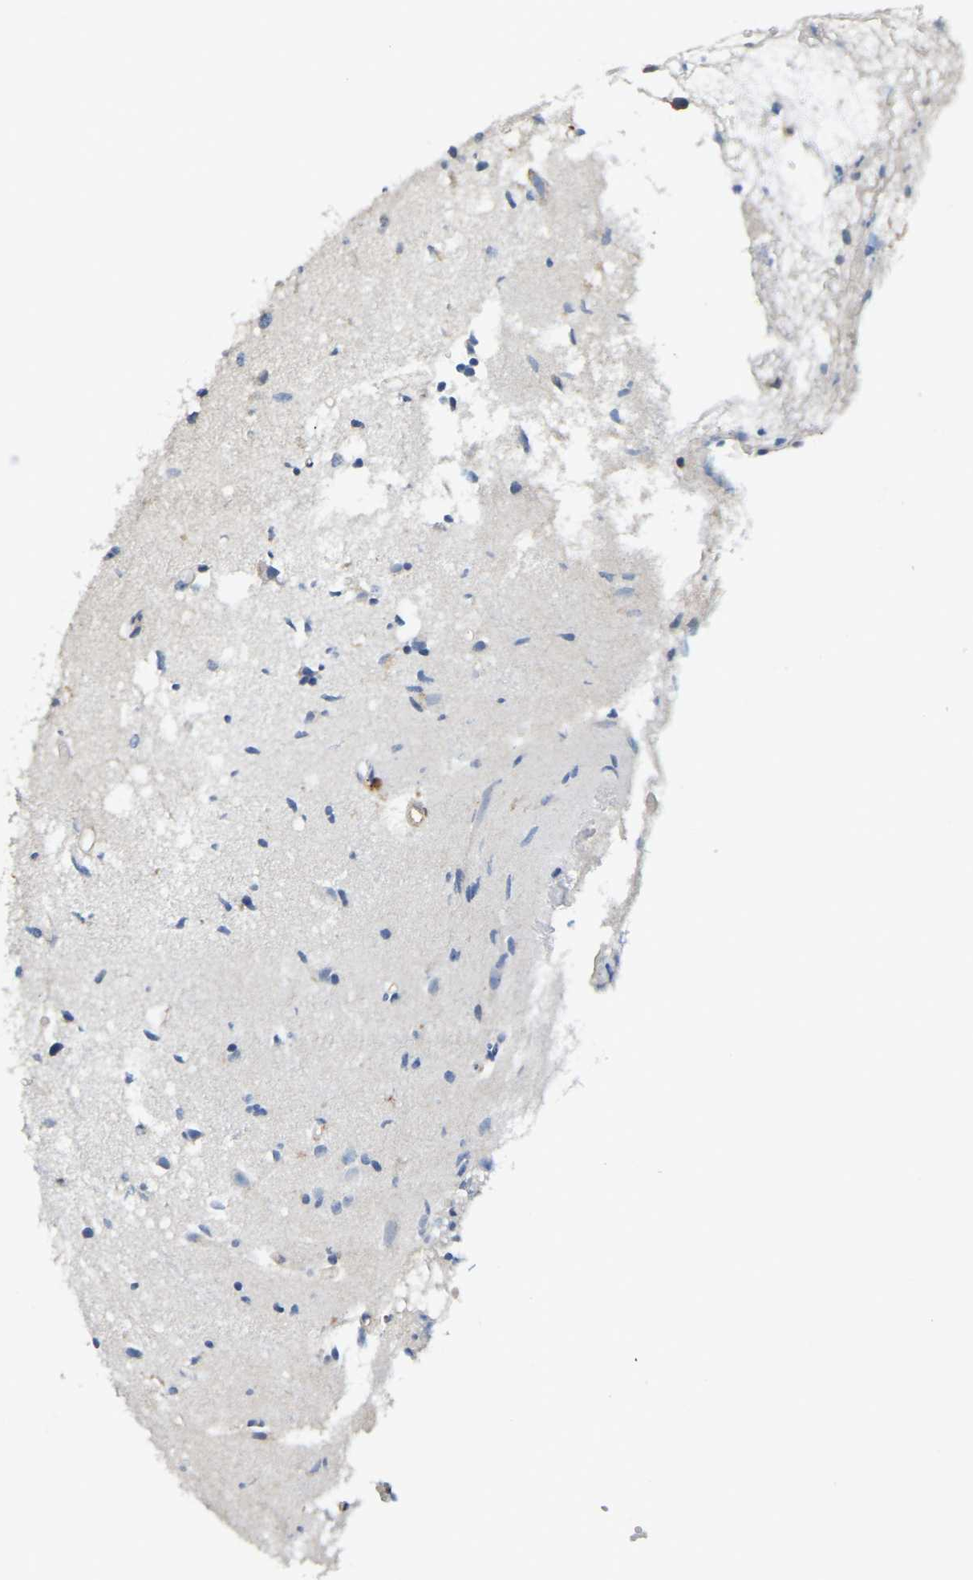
{"staining": {"intensity": "moderate", "quantity": "<25%", "location": "cytoplasmic/membranous"}, "tissue": "glioma", "cell_type": "Tumor cells", "image_type": "cancer", "snomed": [{"axis": "morphology", "description": "Glioma, malignant, High grade"}, {"axis": "topography", "description": "Brain"}], "caption": "This micrograph reveals IHC staining of malignant high-grade glioma, with low moderate cytoplasmic/membranous staining in approximately <25% of tumor cells.", "gene": "AHNAK", "patient": {"sex": "female", "age": 59}}